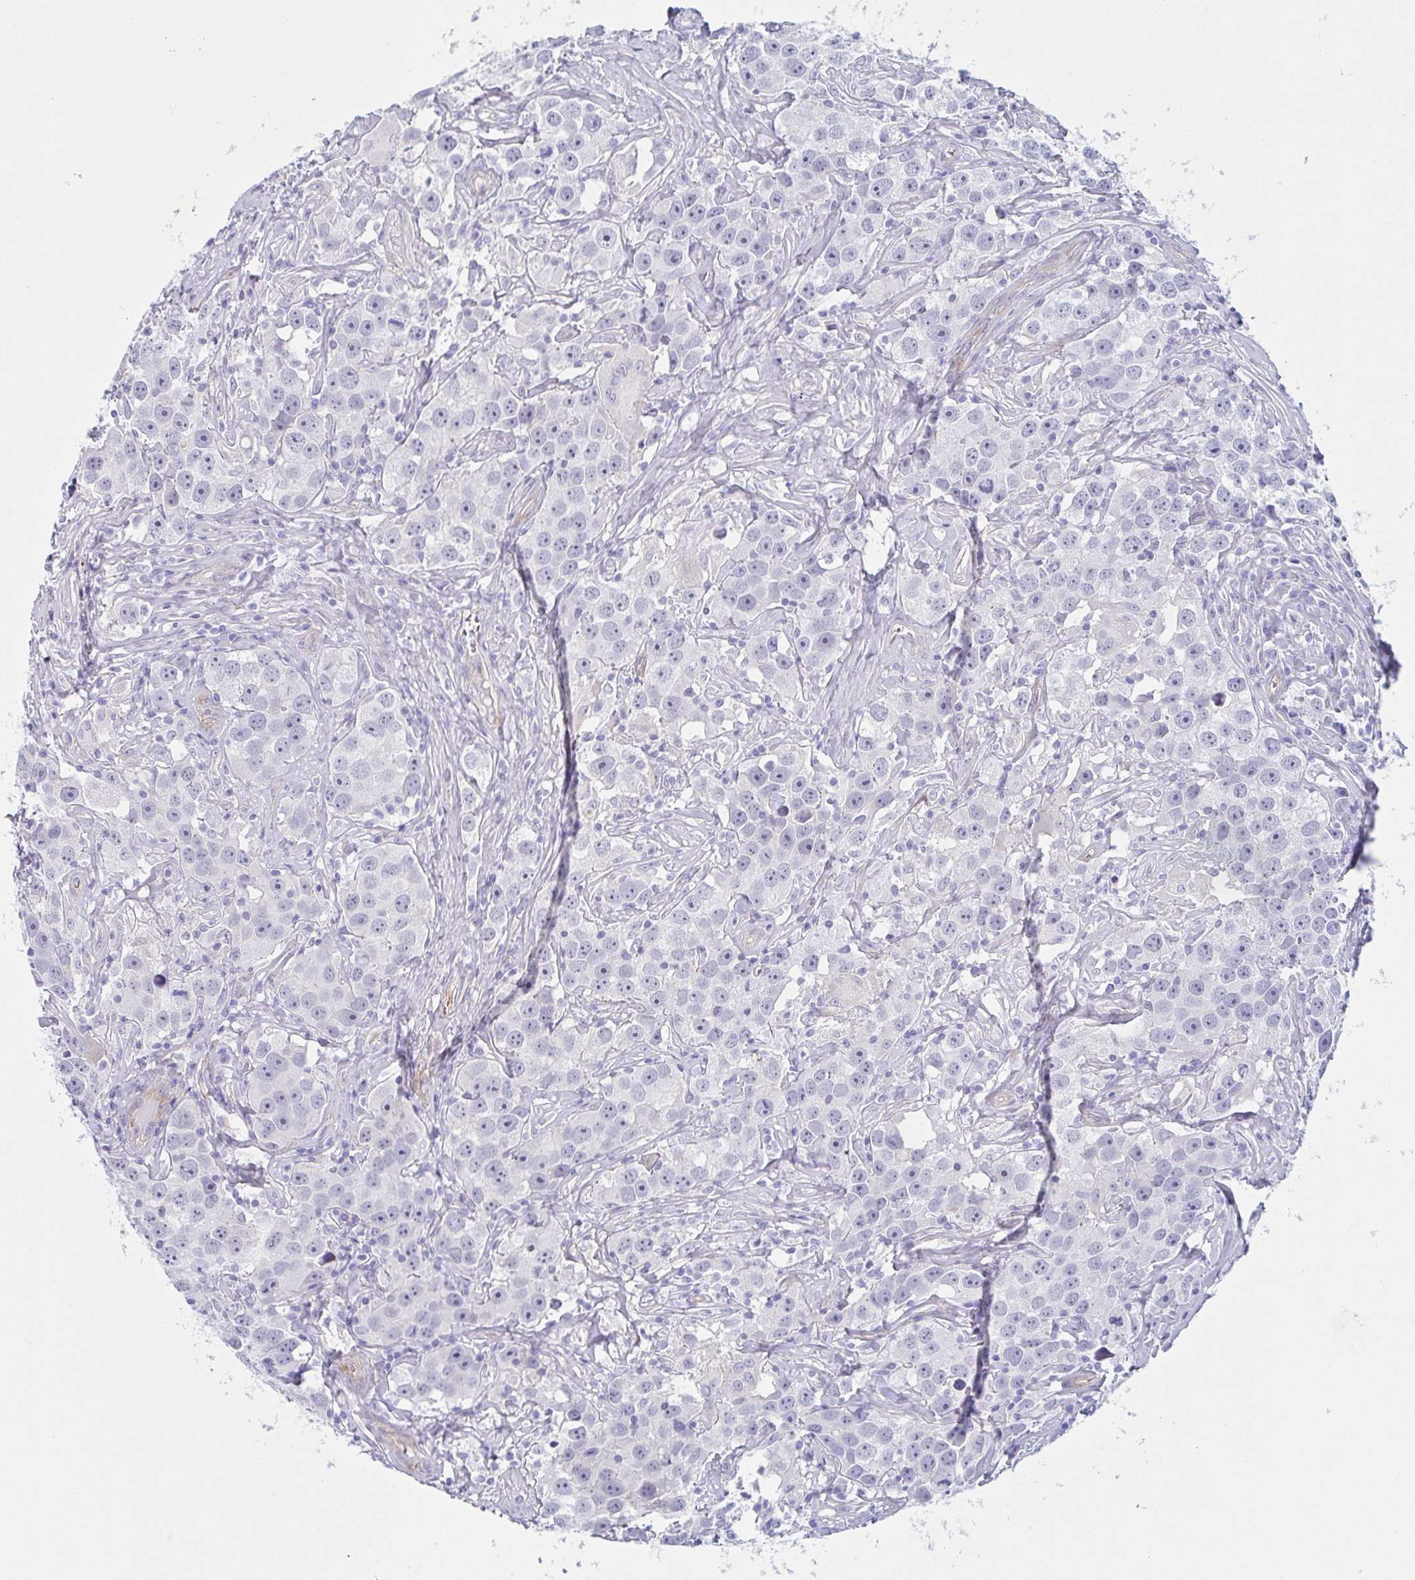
{"staining": {"intensity": "negative", "quantity": "none", "location": "none"}, "tissue": "testis cancer", "cell_type": "Tumor cells", "image_type": "cancer", "snomed": [{"axis": "morphology", "description": "Seminoma, NOS"}, {"axis": "topography", "description": "Testis"}], "caption": "The photomicrograph exhibits no staining of tumor cells in testis seminoma.", "gene": "DYNC1I1", "patient": {"sex": "male", "age": 49}}